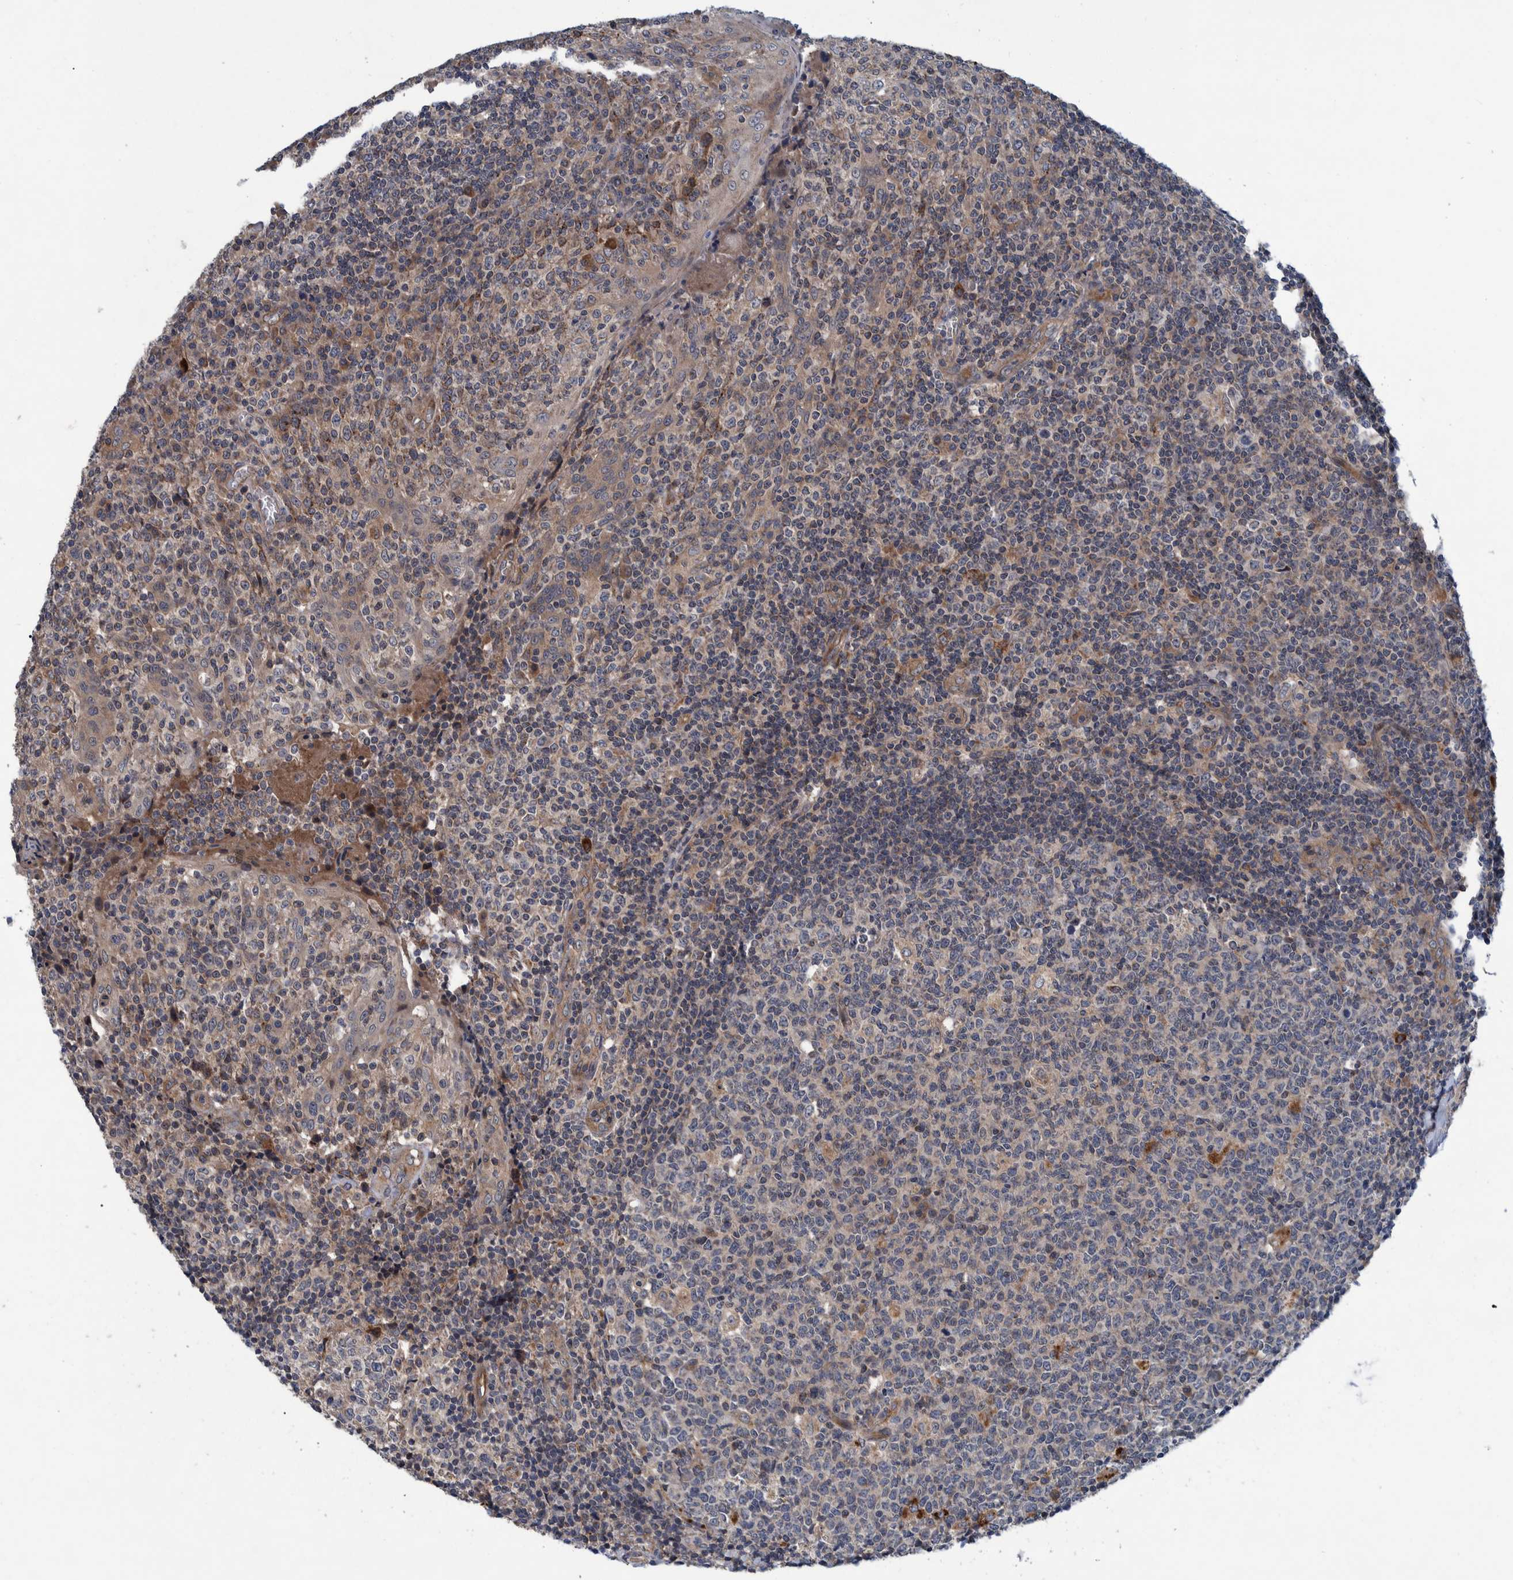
{"staining": {"intensity": "weak", "quantity": ">75%", "location": "cytoplasmic/membranous"}, "tissue": "tonsil", "cell_type": "Germinal center cells", "image_type": "normal", "snomed": [{"axis": "morphology", "description": "Normal tissue, NOS"}, {"axis": "topography", "description": "Tonsil"}], "caption": "Immunohistochemistry staining of benign tonsil, which exhibits low levels of weak cytoplasmic/membranous staining in approximately >75% of germinal center cells indicating weak cytoplasmic/membranous protein positivity. The staining was performed using DAB (3,3'-diaminobenzidine) (brown) for protein detection and nuclei were counterstained in hematoxylin (blue).", "gene": "ITIH3", "patient": {"sex": "female", "age": 19}}